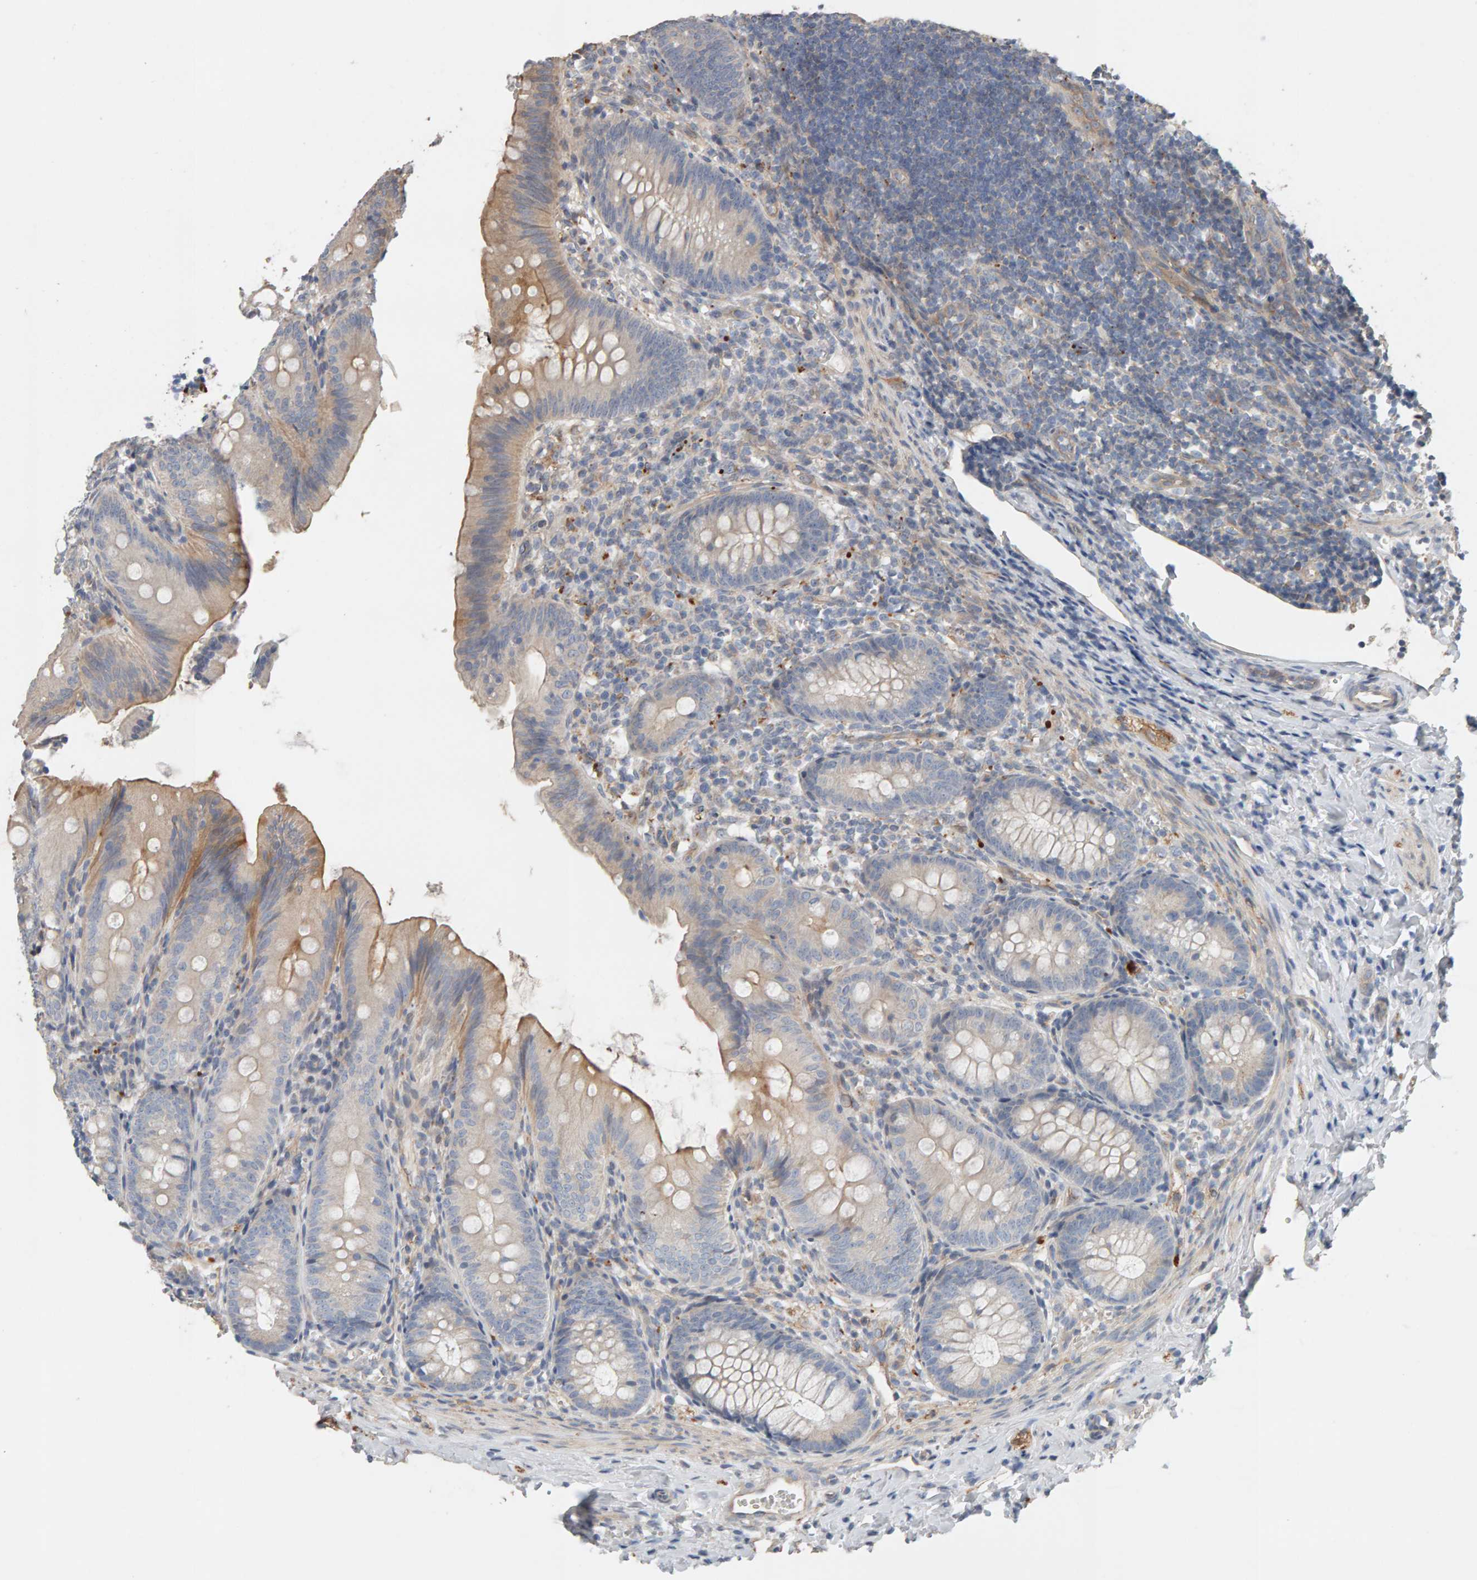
{"staining": {"intensity": "weak", "quantity": "25%-75%", "location": "cytoplasmic/membranous"}, "tissue": "appendix", "cell_type": "Glandular cells", "image_type": "normal", "snomed": [{"axis": "morphology", "description": "Normal tissue, NOS"}, {"axis": "topography", "description": "Appendix"}], "caption": "Approximately 25%-75% of glandular cells in benign appendix exhibit weak cytoplasmic/membranous protein positivity as visualized by brown immunohistochemical staining.", "gene": "IPPK", "patient": {"sex": "male", "age": 1}}